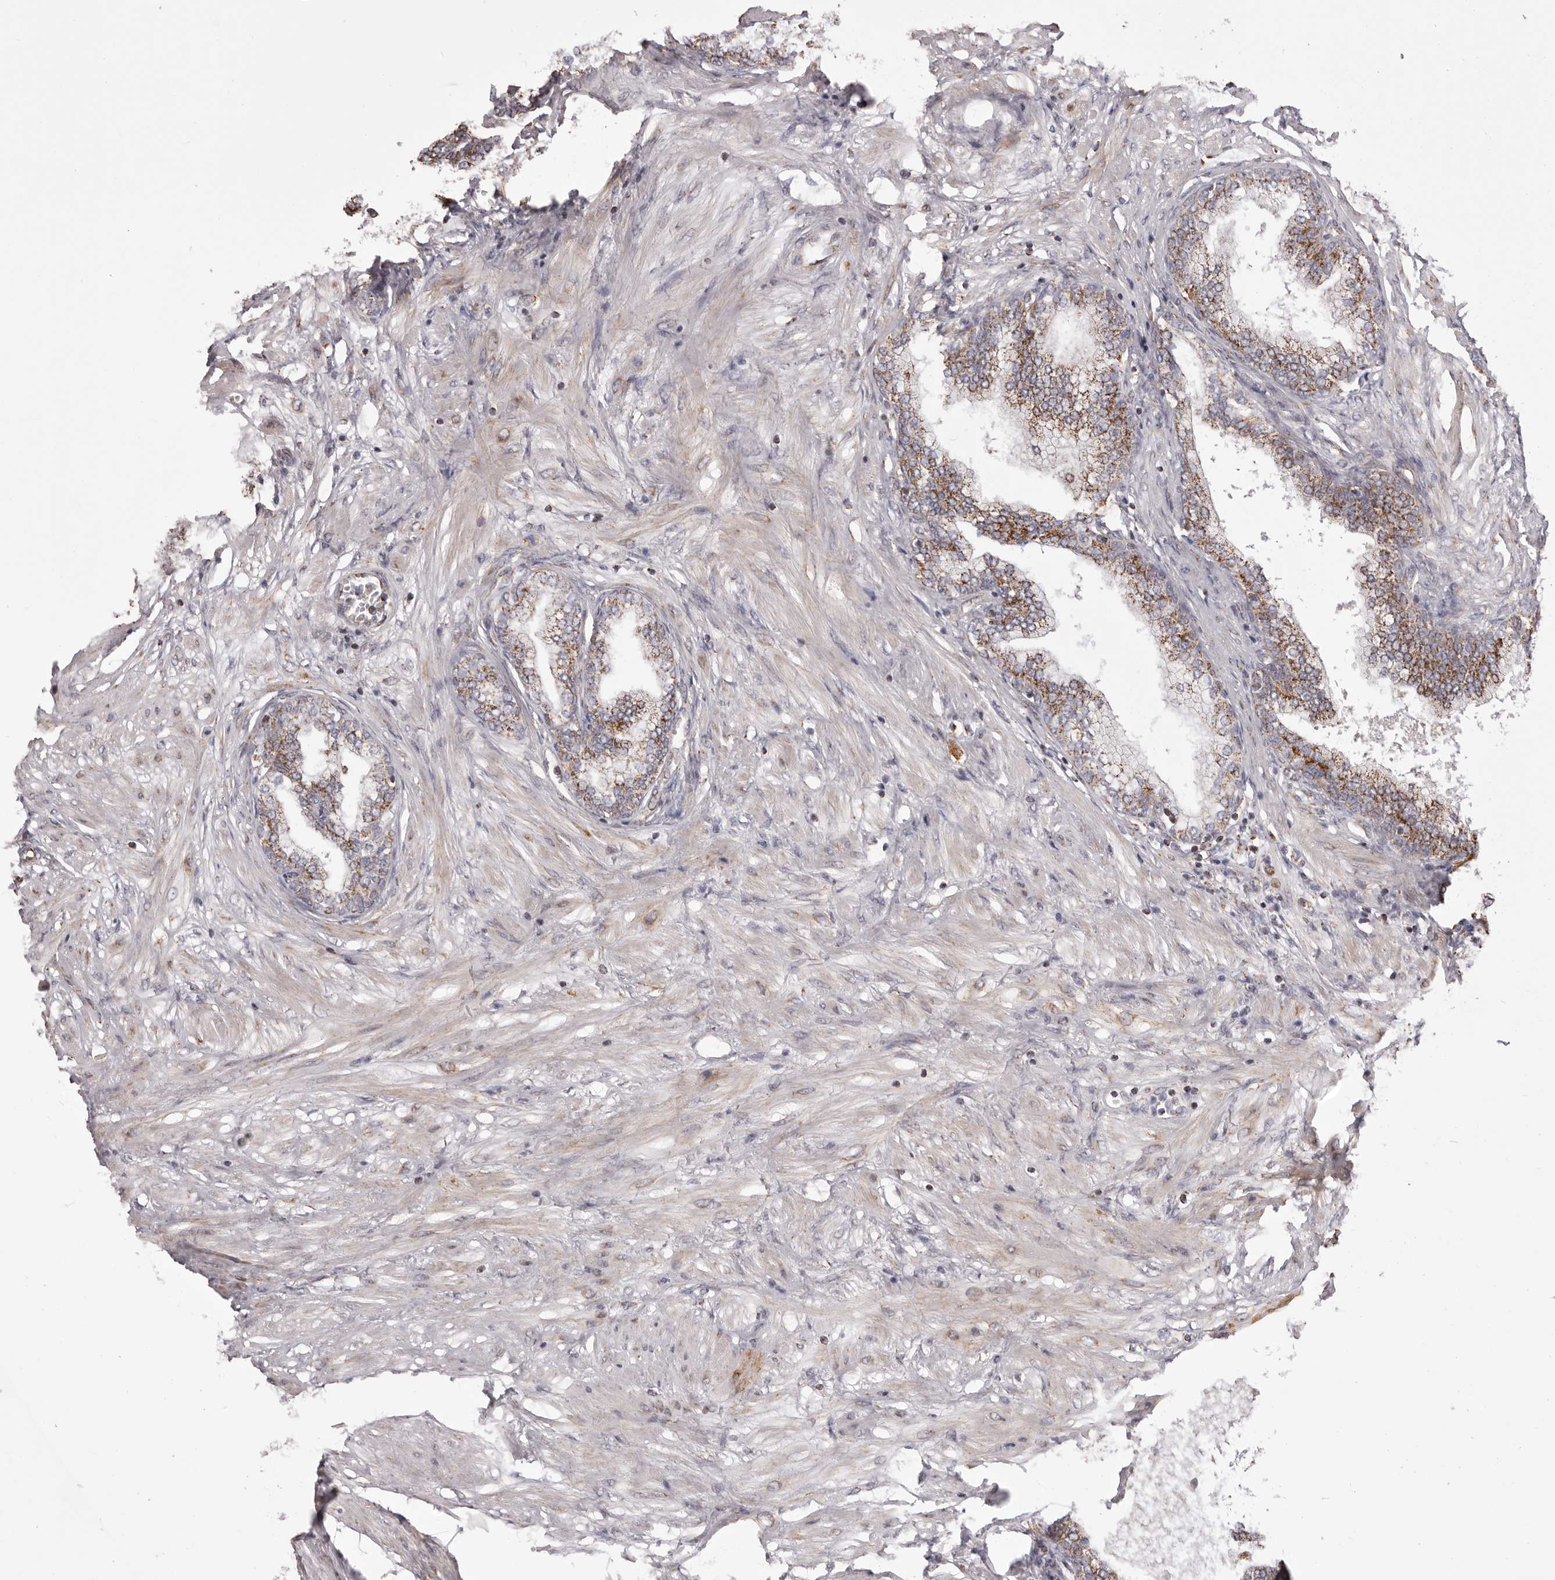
{"staining": {"intensity": "moderate", "quantity": ">75%", "location": "cytoplasmic/membranous"}, "tissue": "prostate", "cell_type": "Glandular cells", "image_type": "normal", "snomed": [{"axis": "morphology", "description": "Normal tissue, NOS"}, {"axis": "morphology", "description": "Urothelial carcinoma, Low grade"}, {"axis": "topography", "description": "Urinary bladder"}, {"axis": "topography", "description": "Prostate"}], "caption": "A high-resolution micrograph shows immunohistochemistry (IHC) staining of benign prostate, which demonstrates moderate cytoplasmic/membranous staining in about >75% of glandular cells. Ihc stains the protein in brown and the nuclei are stained blue.", "gene": "CHRM2", "patient": {"sex": "male", "age": 60}}